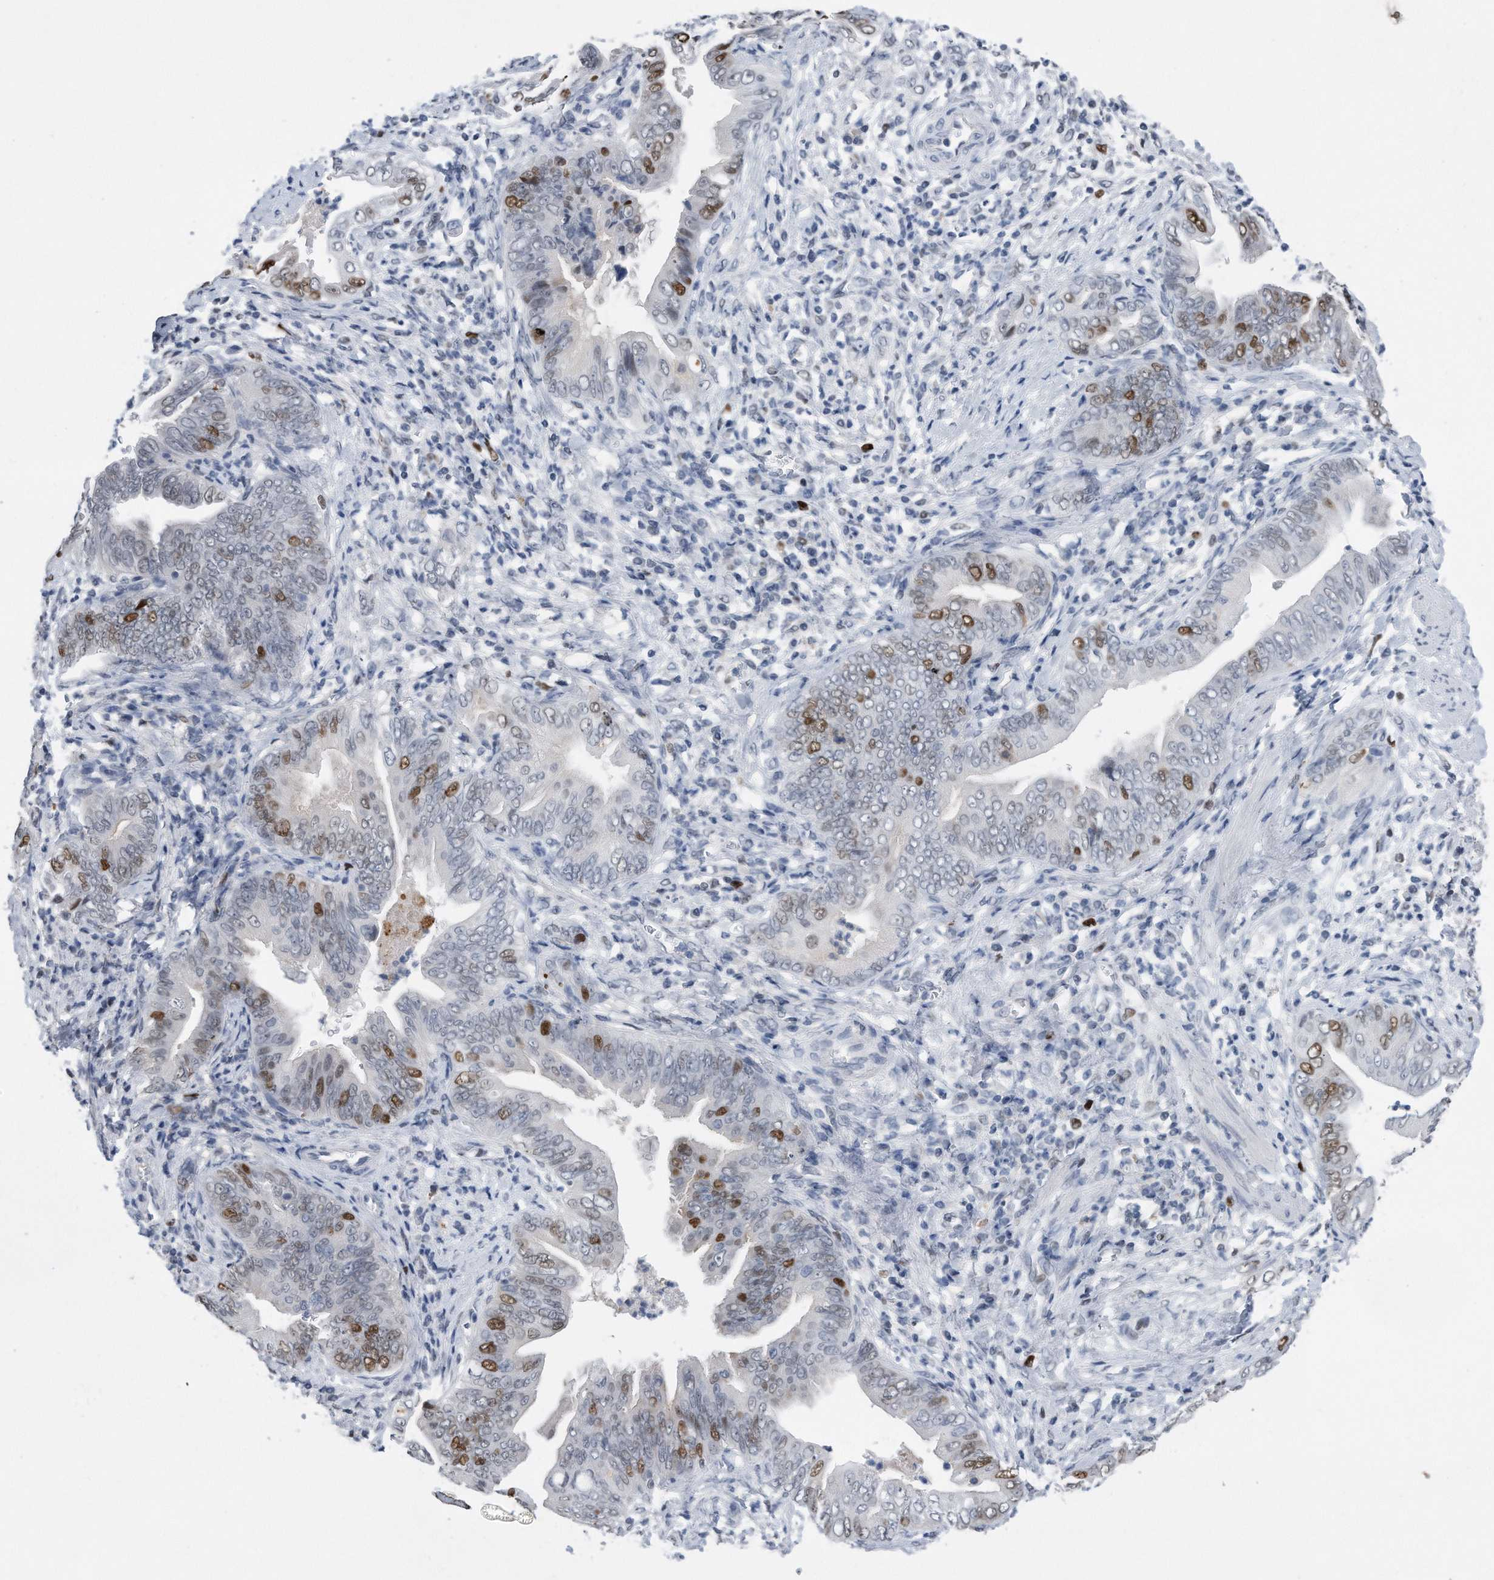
{"staining": {"intensity": "strong", "quantity": "<25%", "location": "nuclear"}, "tissue": "pancreatic cancer", "cell_type": "Tumor cells", "image_type": "cancer", "snomed": [{"axis": "morphology", "description": "Adenocarcinoma, NOS"}, {"axis": "topography", "description": "Pancreas"}], "caption": "The image exhibits a brown stain indicating the presence of a protein in the nuclear of tumor cells in pancreatic cancer.", "gene": "PCNA", "patient": {"sex": "male", "age": 75}}